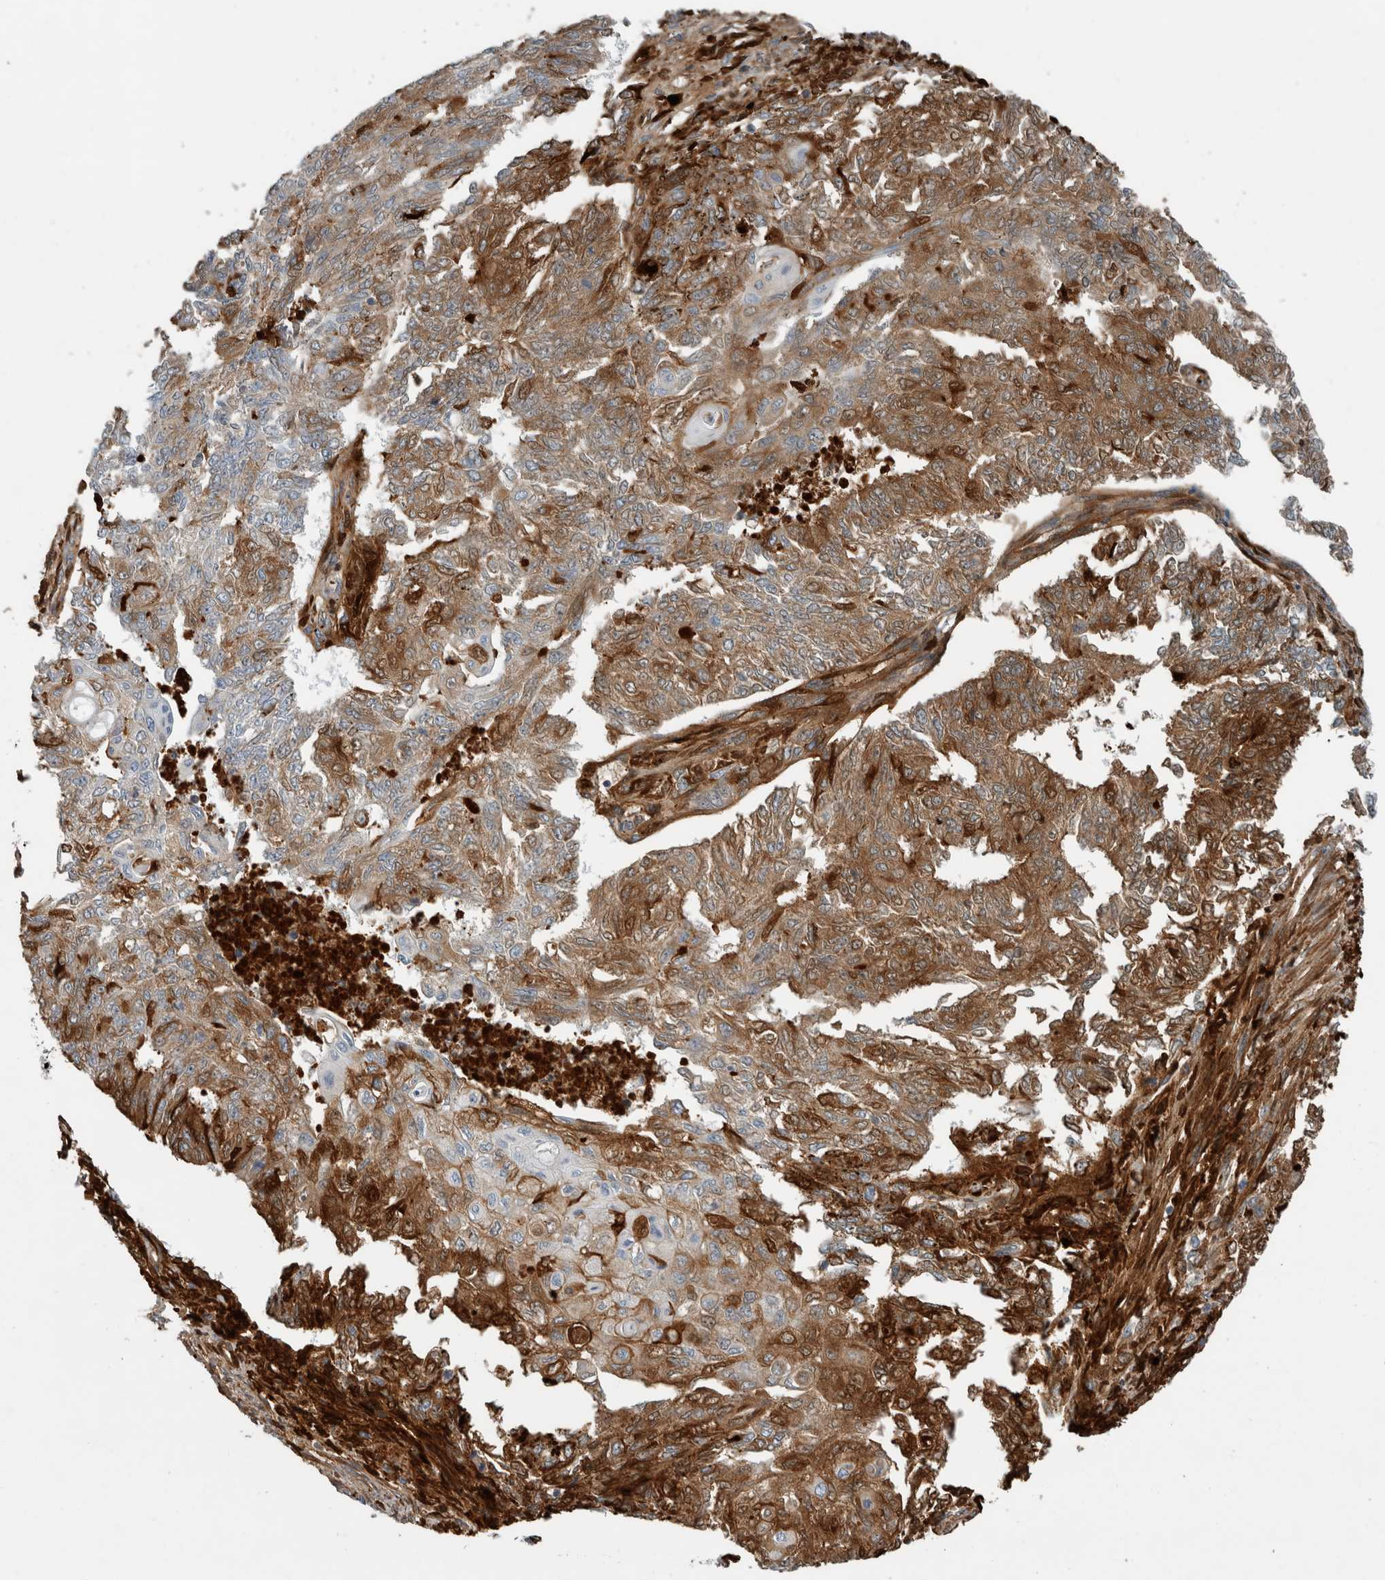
{"staining": {"intensity": "moderate", "quantity": "25%-75%", "location": "cytoplasmic/membranous"}, "tissue": "endometrial cancer", "cell_type": "Tumor cells", "image_type": "cancer", "snomed": [{"axis": "morphology", "description": "Adenocarcinoma, NOS"}, {"axis": "topography", "description": "Endometrium"}], "caption": "Protein positivity by IHC shows moderate cytoplasmic/membranous expression in about 25%-75% of tumor cells in adenocarcinoma (endometrial).", "gene": "FN1", "patient": {"sex": "female", "age": 32}}